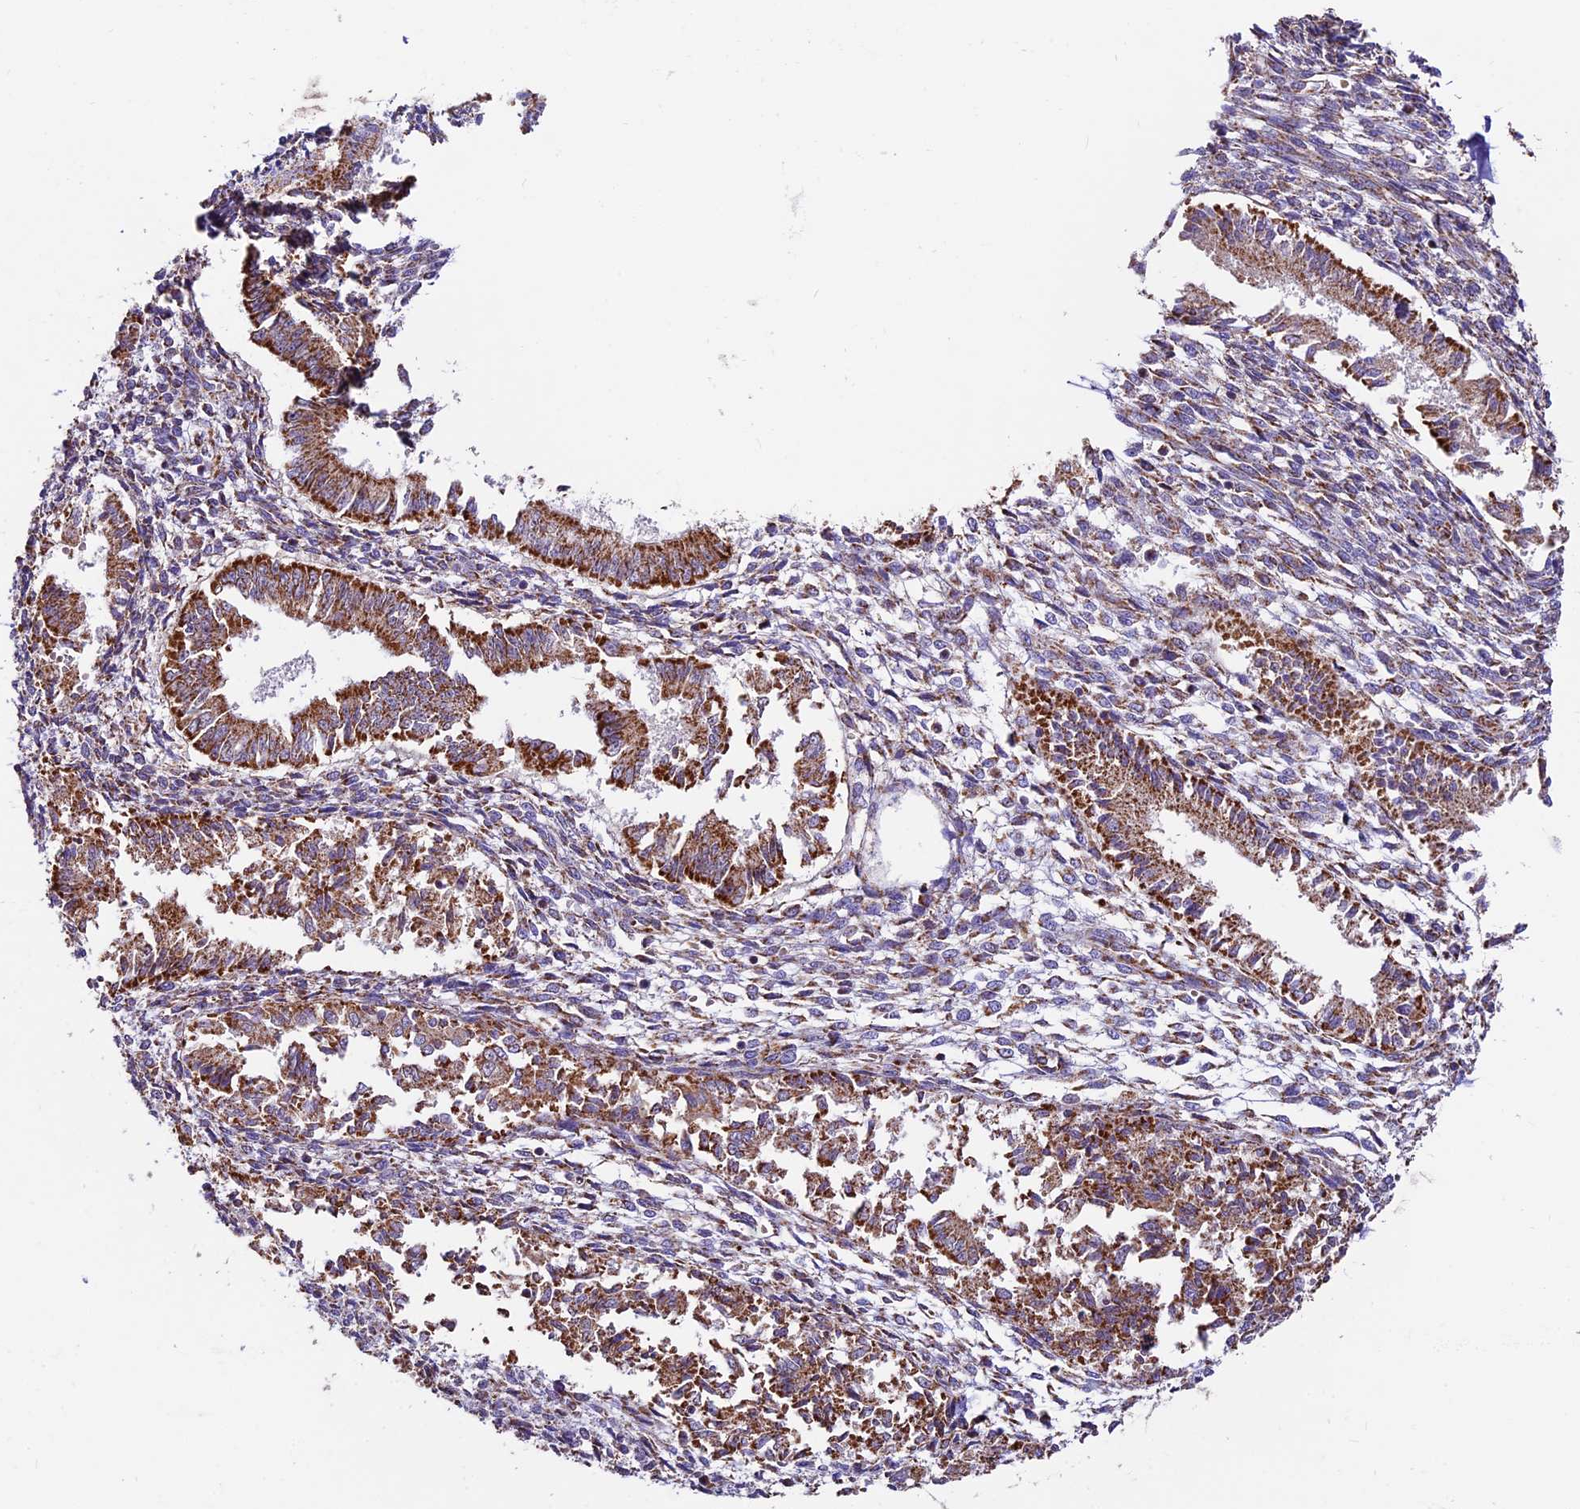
{"staining": {"intensity": "weak", "quantity": "25%-75%", "location": "cytoplasmic/membranous"}, "tissue": "endometrium", "cell_type": "Cells in endometrial stroma", "image_type": "normal", "snomed": [{"axis": "morphology", "description": "Normal tissue, NOS"}, {"axis": "topography", "description": "Uterus"}, {"axis": "topography", "description": "Endometrium"}], "caption": "High-power microscopy captured an immunohistochemistry micrograph of unremarkable endometrium, revealing weak cytoplasmic/membranous staining in about 25%-75% of cells in endometrial stroma. The protein is stained brown, and the nuclei are stained in blue (DAB IHC with brightfield microscopy, high magnification).", "gene": "NDUFA8", "patient": {"sex": "female", "age": 48}}